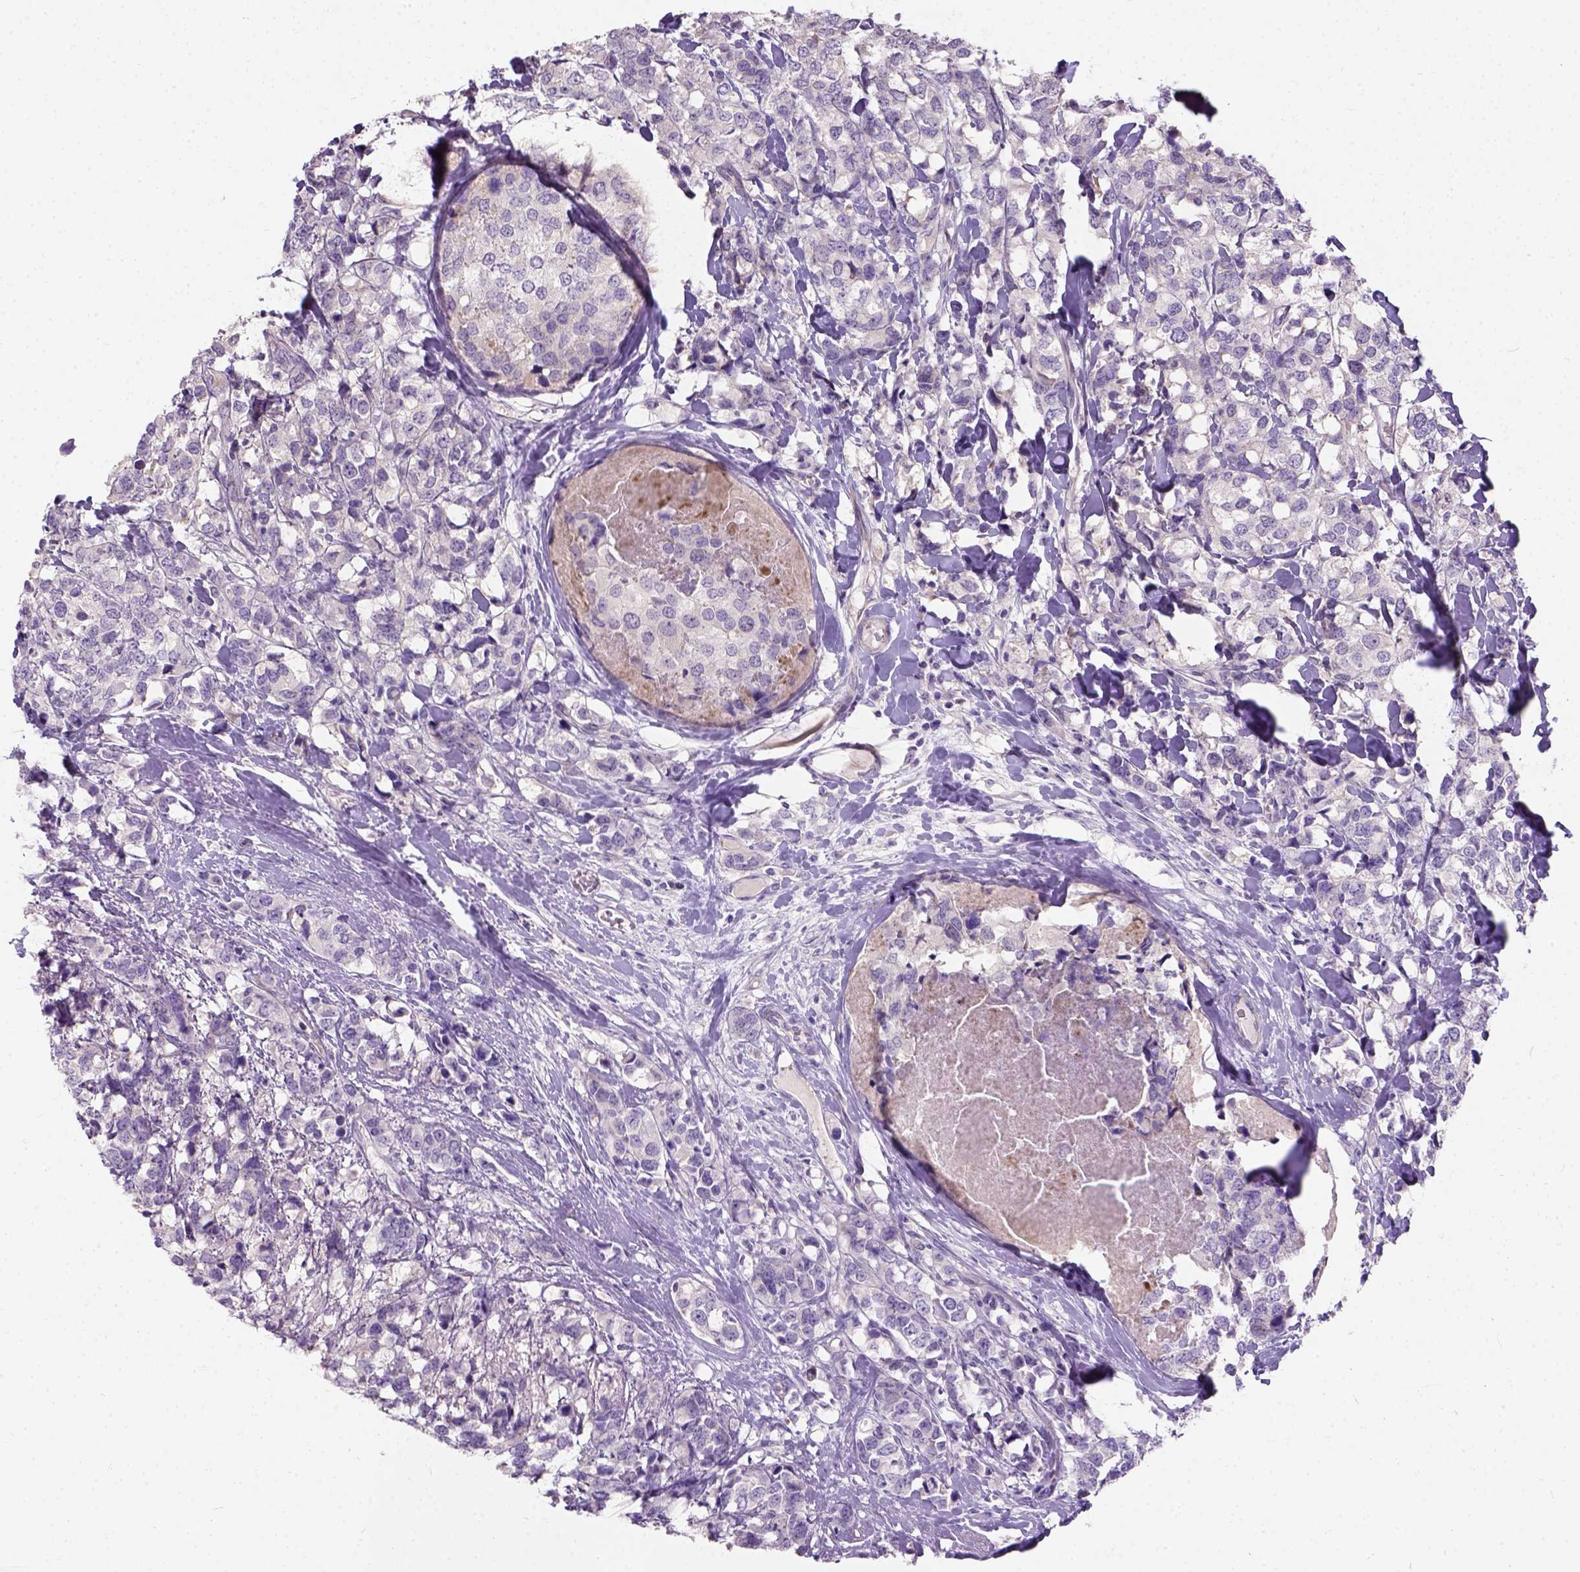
{"staining": {"intensity": "negative", "quantity": "none", "location": "none"}, "tissue": "breast cancer", "cell_type": "Tumor cells", "image_type": "cancer", "snomed": [{"axis": "morphology", "description": "Lobular carcinoma"}, {"axis": "topography", "description": "Breast"}], "caption": "DAB (3,3'-diaminobenzidine) immunohistochemical staining of breast cancer (lobular carcinoma) exhibits no significant staining in tumor cells. The staining was performed using DAB to visualize the protein expression in brown, while the nuclei were stained in blue with hematoxylin (Magnification: 20x).", "gene": "C20orf144", "patient": {"sex": "female", "age": 59}}